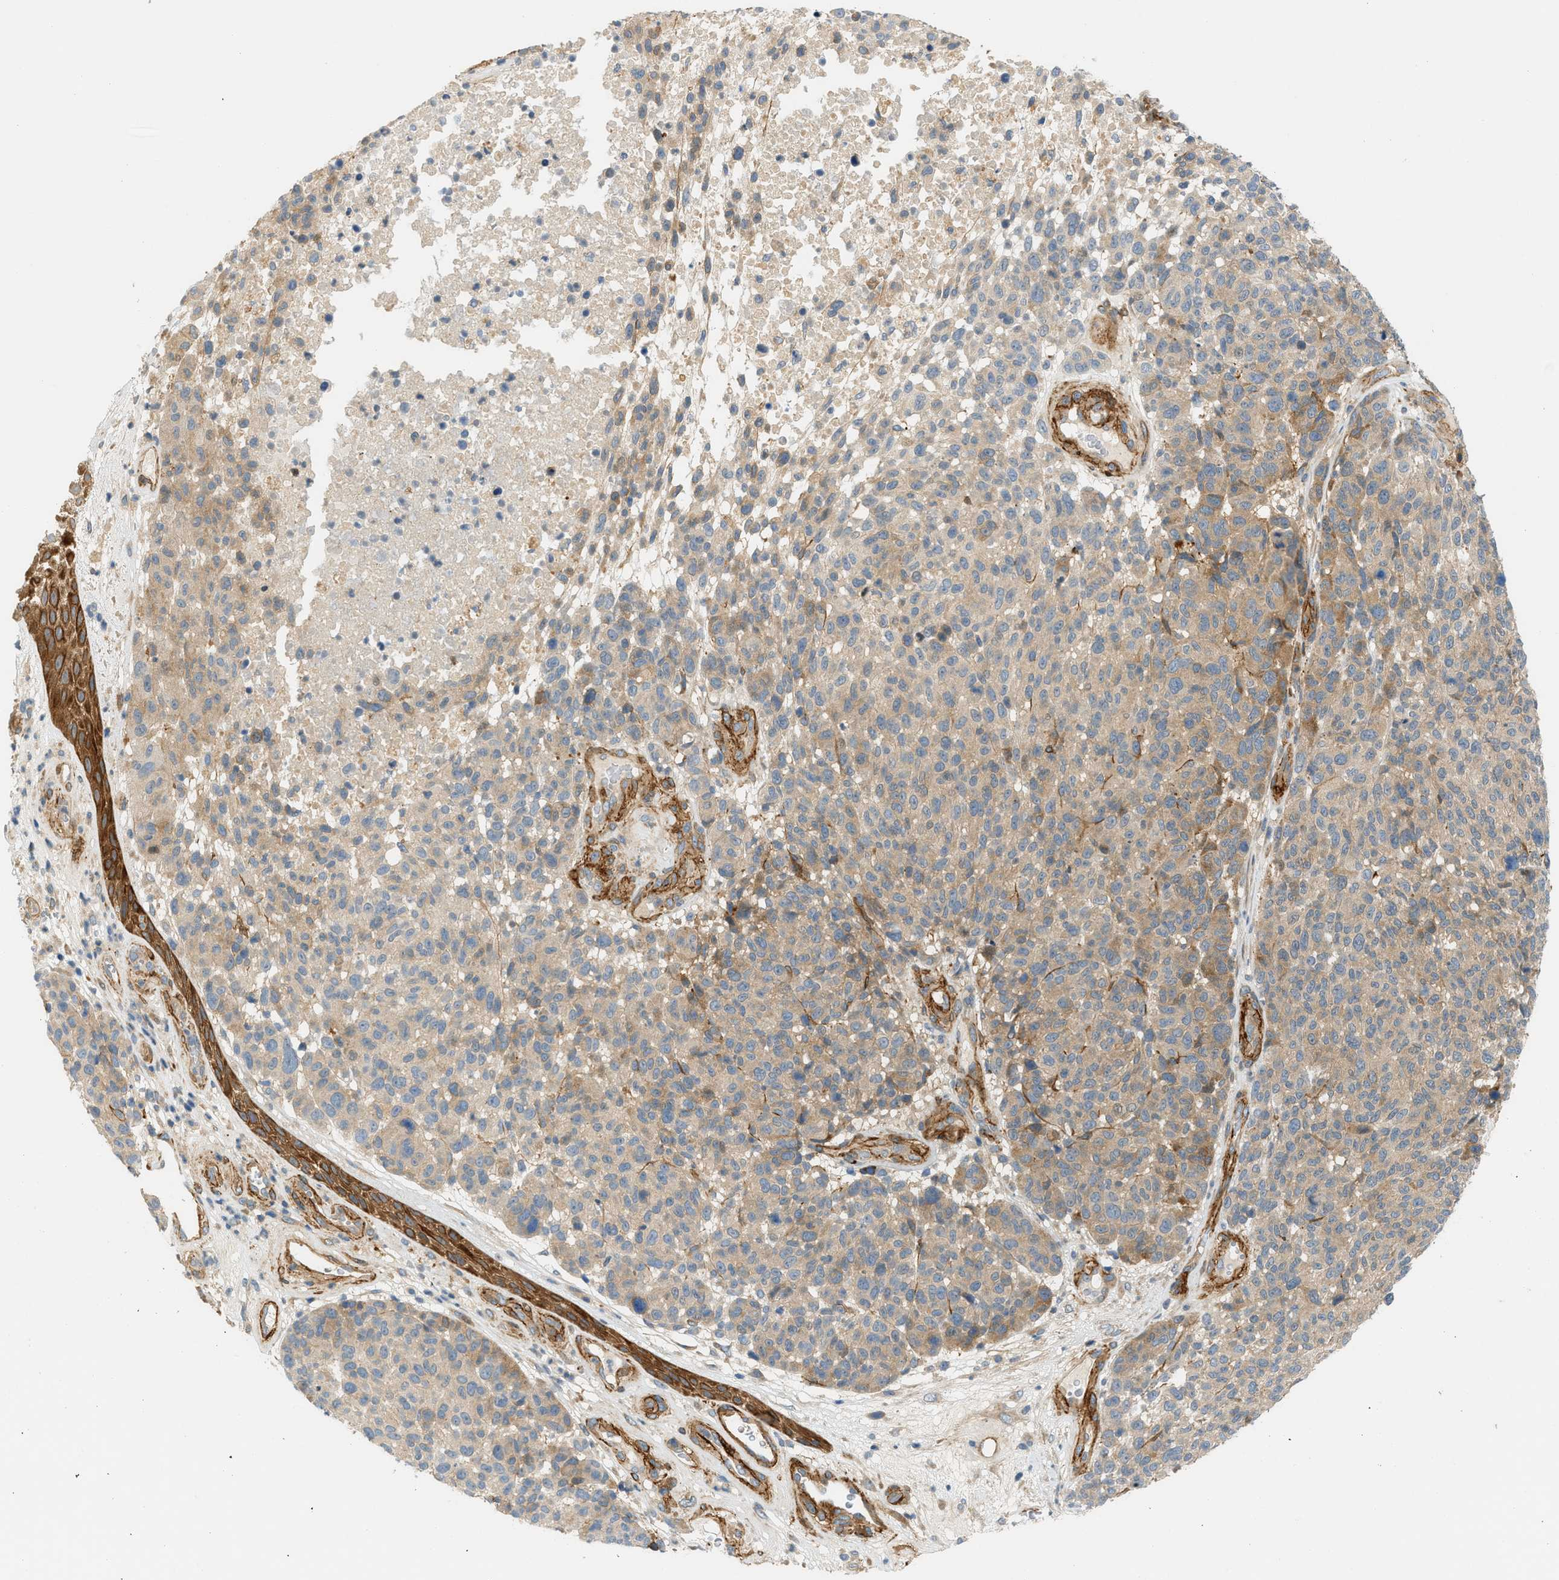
{"staining": {"intensity": "weak", "quantity": ">75%", "location": "cytoplasmic/membranous"}, "tissue": "melanoma", "cell_type": "Tumor cells", "image_type": "cancer", "snomed": [{"axis": "morphology", "description": "Malignant melanoma, NOS"}, {"axis": "topography", "description": "Skin"}], "caption": "Tumor cells exhibit low levels of weak cytoplasmic/membranous positivity in about >75% of cells in human melanoma.", "gene": "EDNRA", "patient": {"sex": "male", "age": 59}}